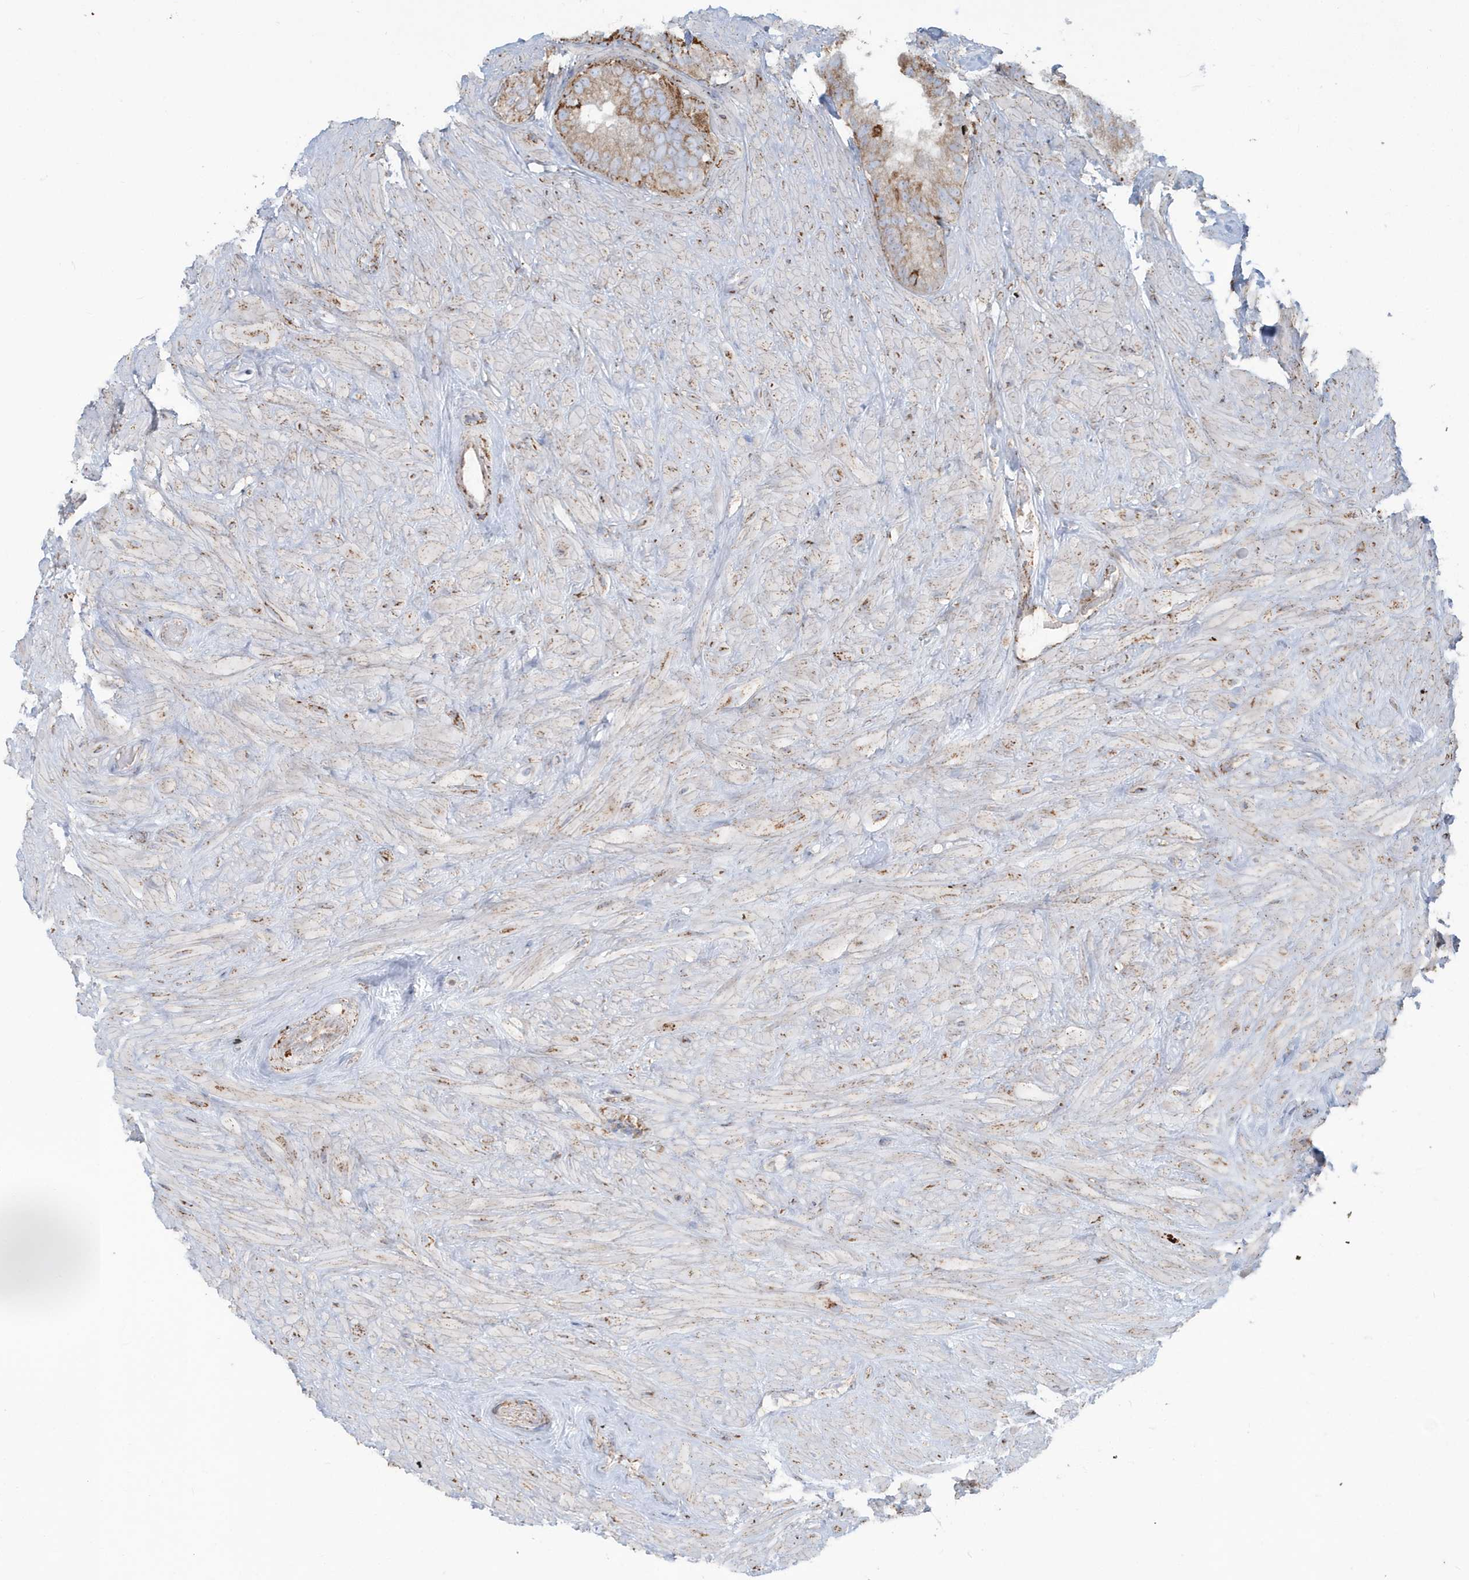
{"staining": {"intensity": "moderate", "quantity": ">75%", "location": "cytoplasmic/membranous"}, "tissue": "seminal vesicle", "cell_type": "Glandular cells", "image_type": "normal", "snomed": [{"axis": "morphology", "description": "Normal tissue, NOS"}, {"axis": "topography", "description": "Seminal veicle"}], "caption": "The histopathology image exhibits a brown stain indicating the presence of a protein in the cytoplasmic/membranous of glandular cells in seminal vesicle.", "gene": "RAB11FIP3", "patient": {"sex": "male", "age": 80}}